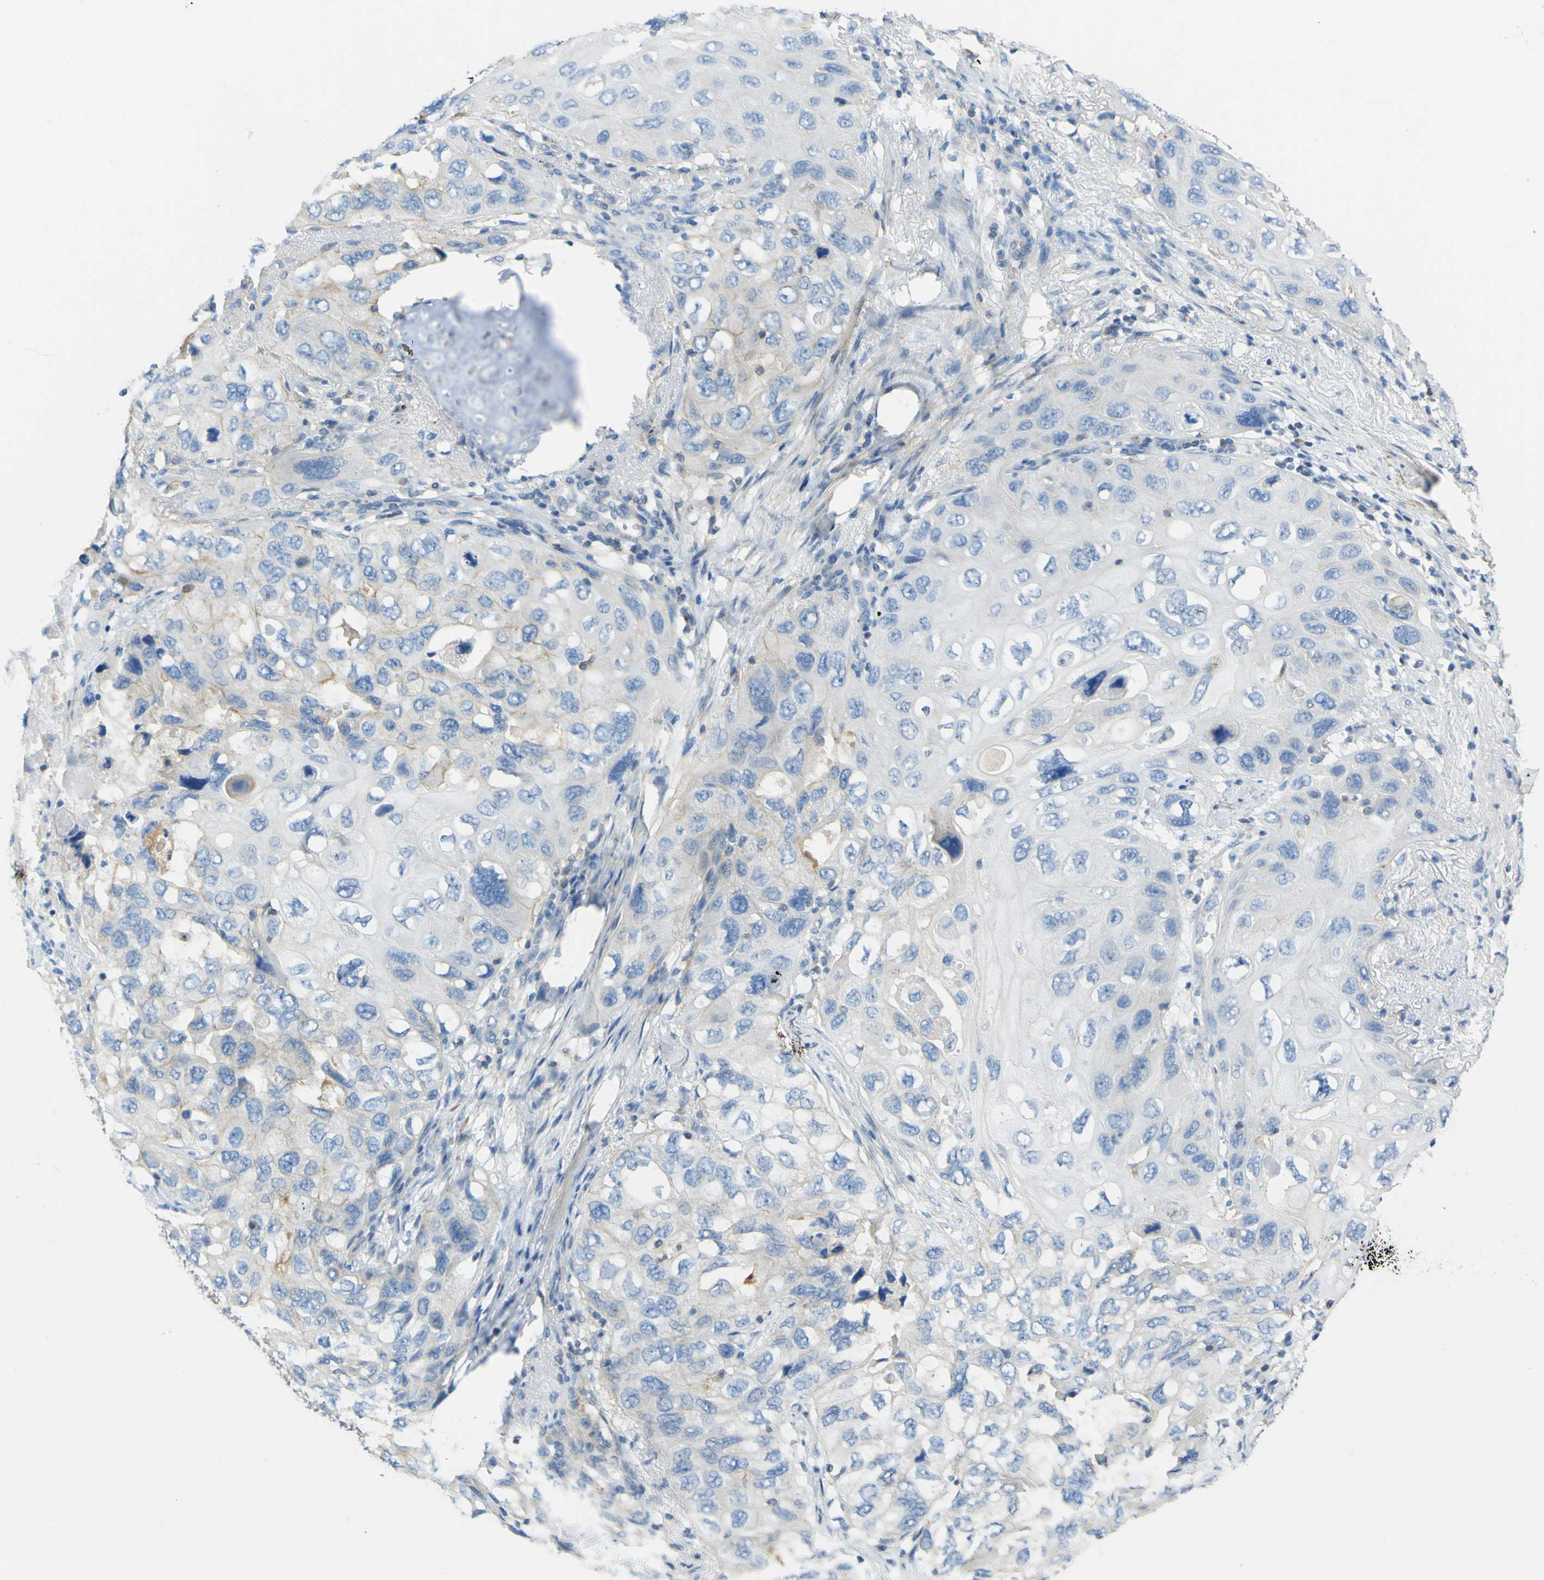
{"staining": {"intensity": "weak", "quantity": "25%-75%", "location": "cytoplasmic/membranous"}, "tissue": "lung cancer", "cell_type": "Tumor cells", "image_type": "cancer", "snomed": [{"axis": "morphology", "description": "Squamous cell carcinoma, NOS"}, {"axis": "topography", "description": "Lung"}], "caption": "Immunohistochemical staining of lung cancer demonstrates low levels of weak cytoplasmic/membranous protein positivity in approximately 25%-75% of tumor cells.", "gene": "OGN", "patient": {"sex": "female", "age": 73}}